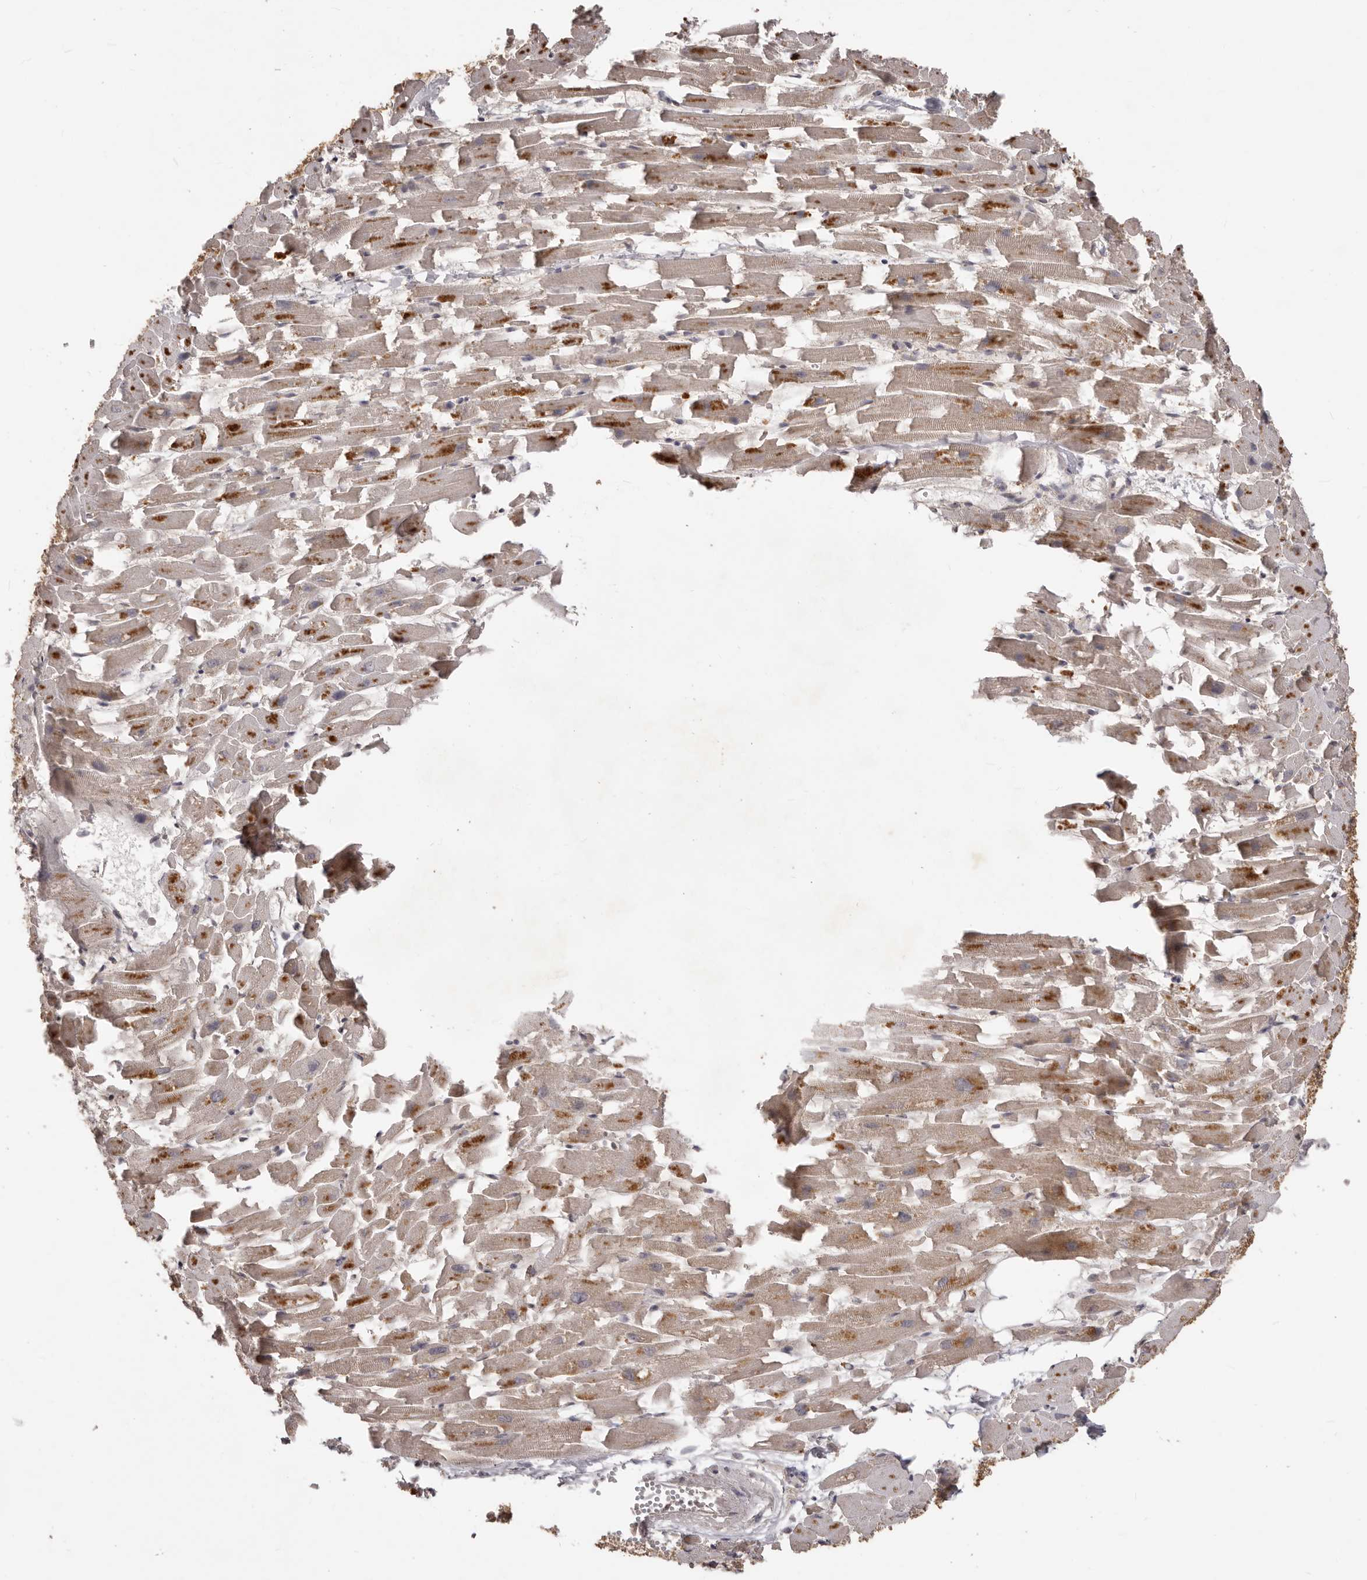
{"staining": {"intensity": "moderate", "quantity": ">75%", "location": "cytoplasmic/membranous"}, "tissue": "heart muscle", "cell_type": "Cardiomyocytes", "image_type": "normal", "snomed": [{"axis": "morphology", "description": "Normal tissue, NOS"}, {"axis": "topography", "description": "Heart"}], "caption": "A histopathology image of heart muscle stained for a protein shows moderate cytoplasmic/membranous brown staining in cardiomyocytes.", "gene": "MTO1", "patient": {"sex": "female", "age": 64}}